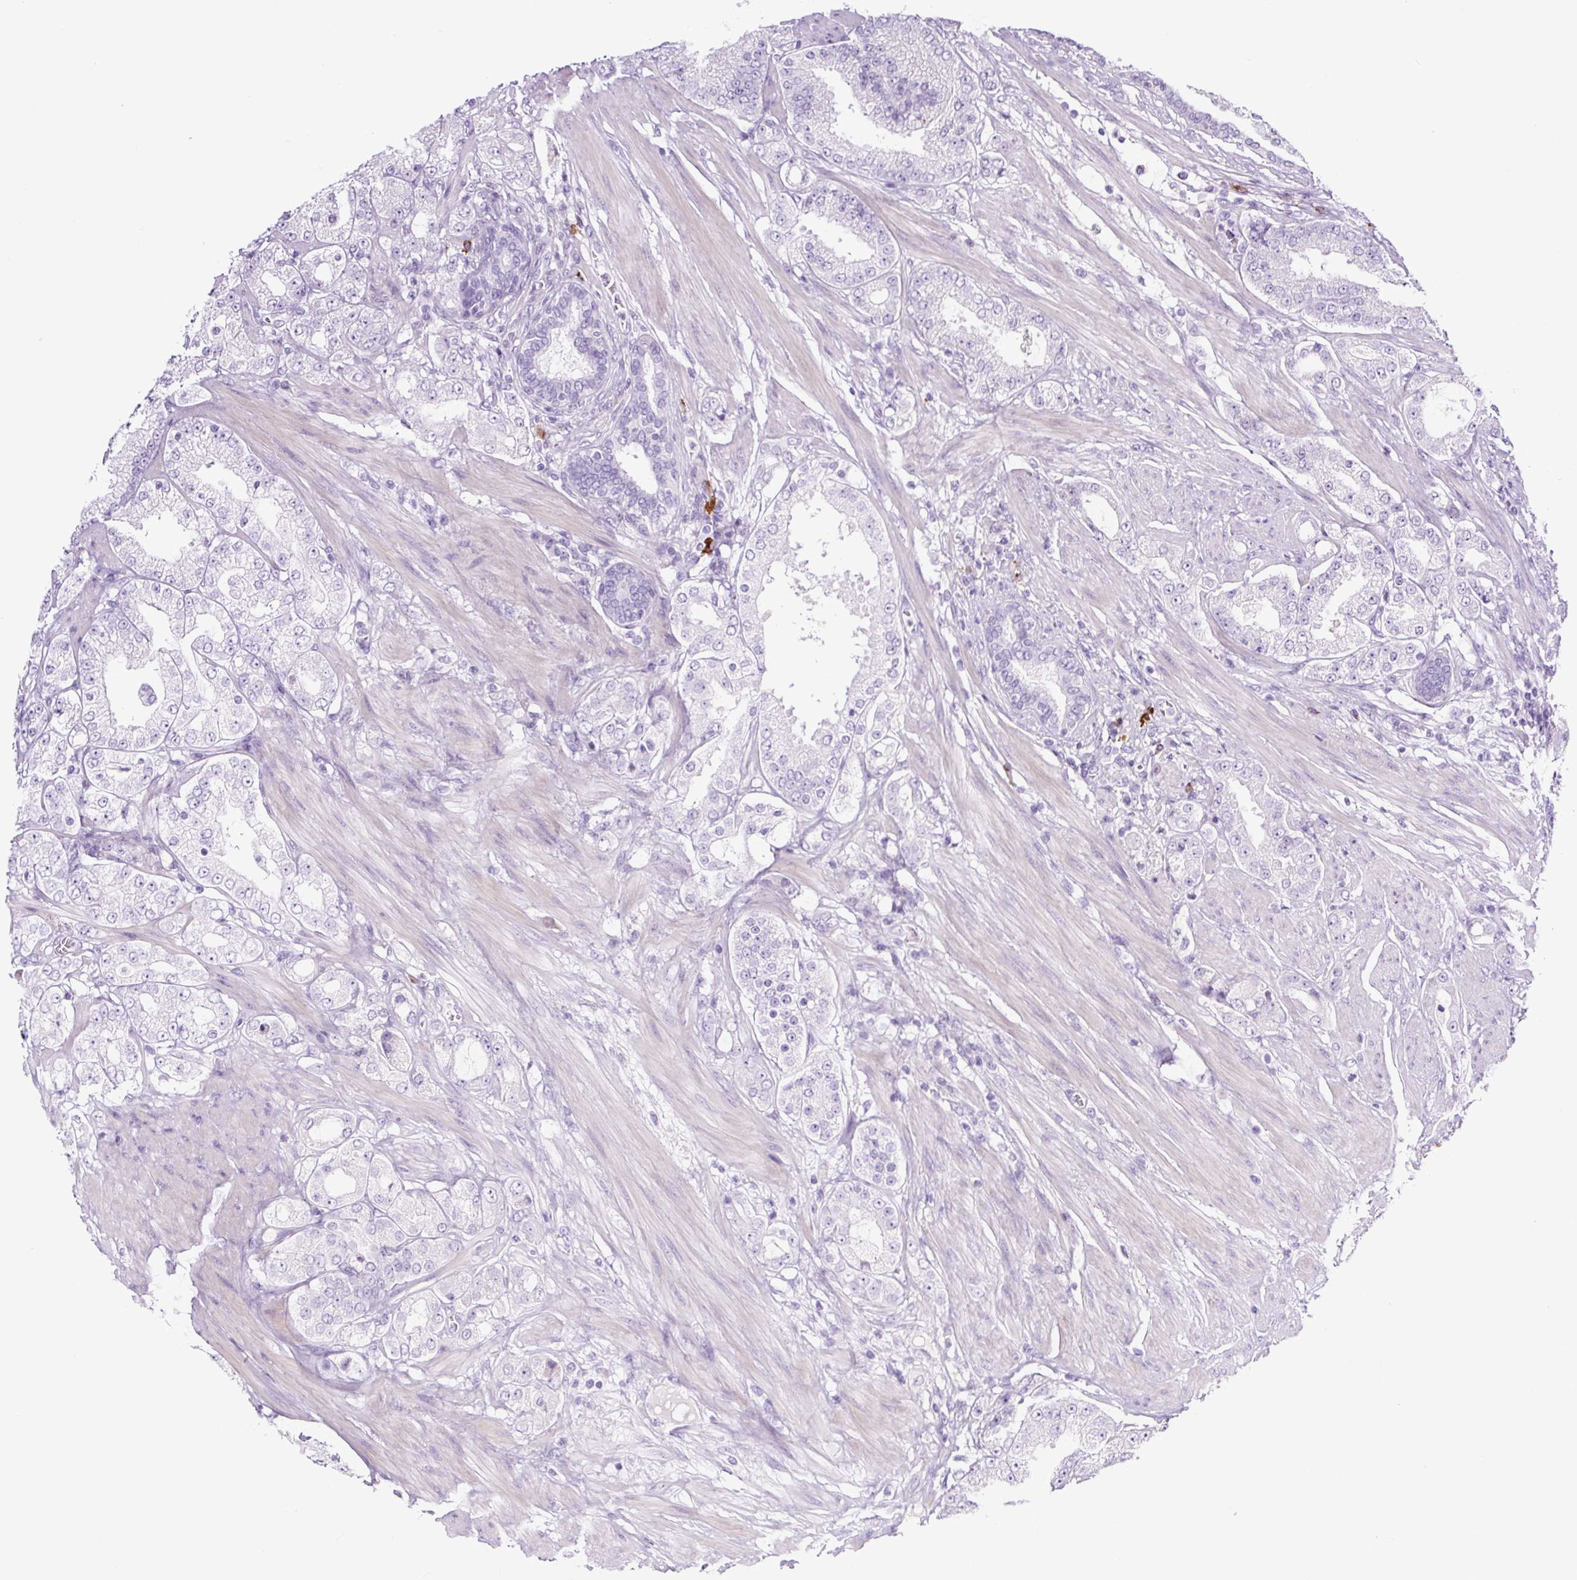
{"staining": {"intensity": "negative", "quantity": "none", "location": "none"}, "tissue": "prostate cancer", "cell_type": "Tumor cells", "image_type": "cancer", "snomed": [{"axis": "morphology", "description": "Adenocarcinoma, High grade"}, {"axis": "topography", "description": "Prostate"}], "caption": "Histopathology image shows no significant protein staining in tumor cells of prostate cancer (high-grade adenocarcinoma).", "gene": "RNF212B", "patient": {"sex": "male", "age": 68}}